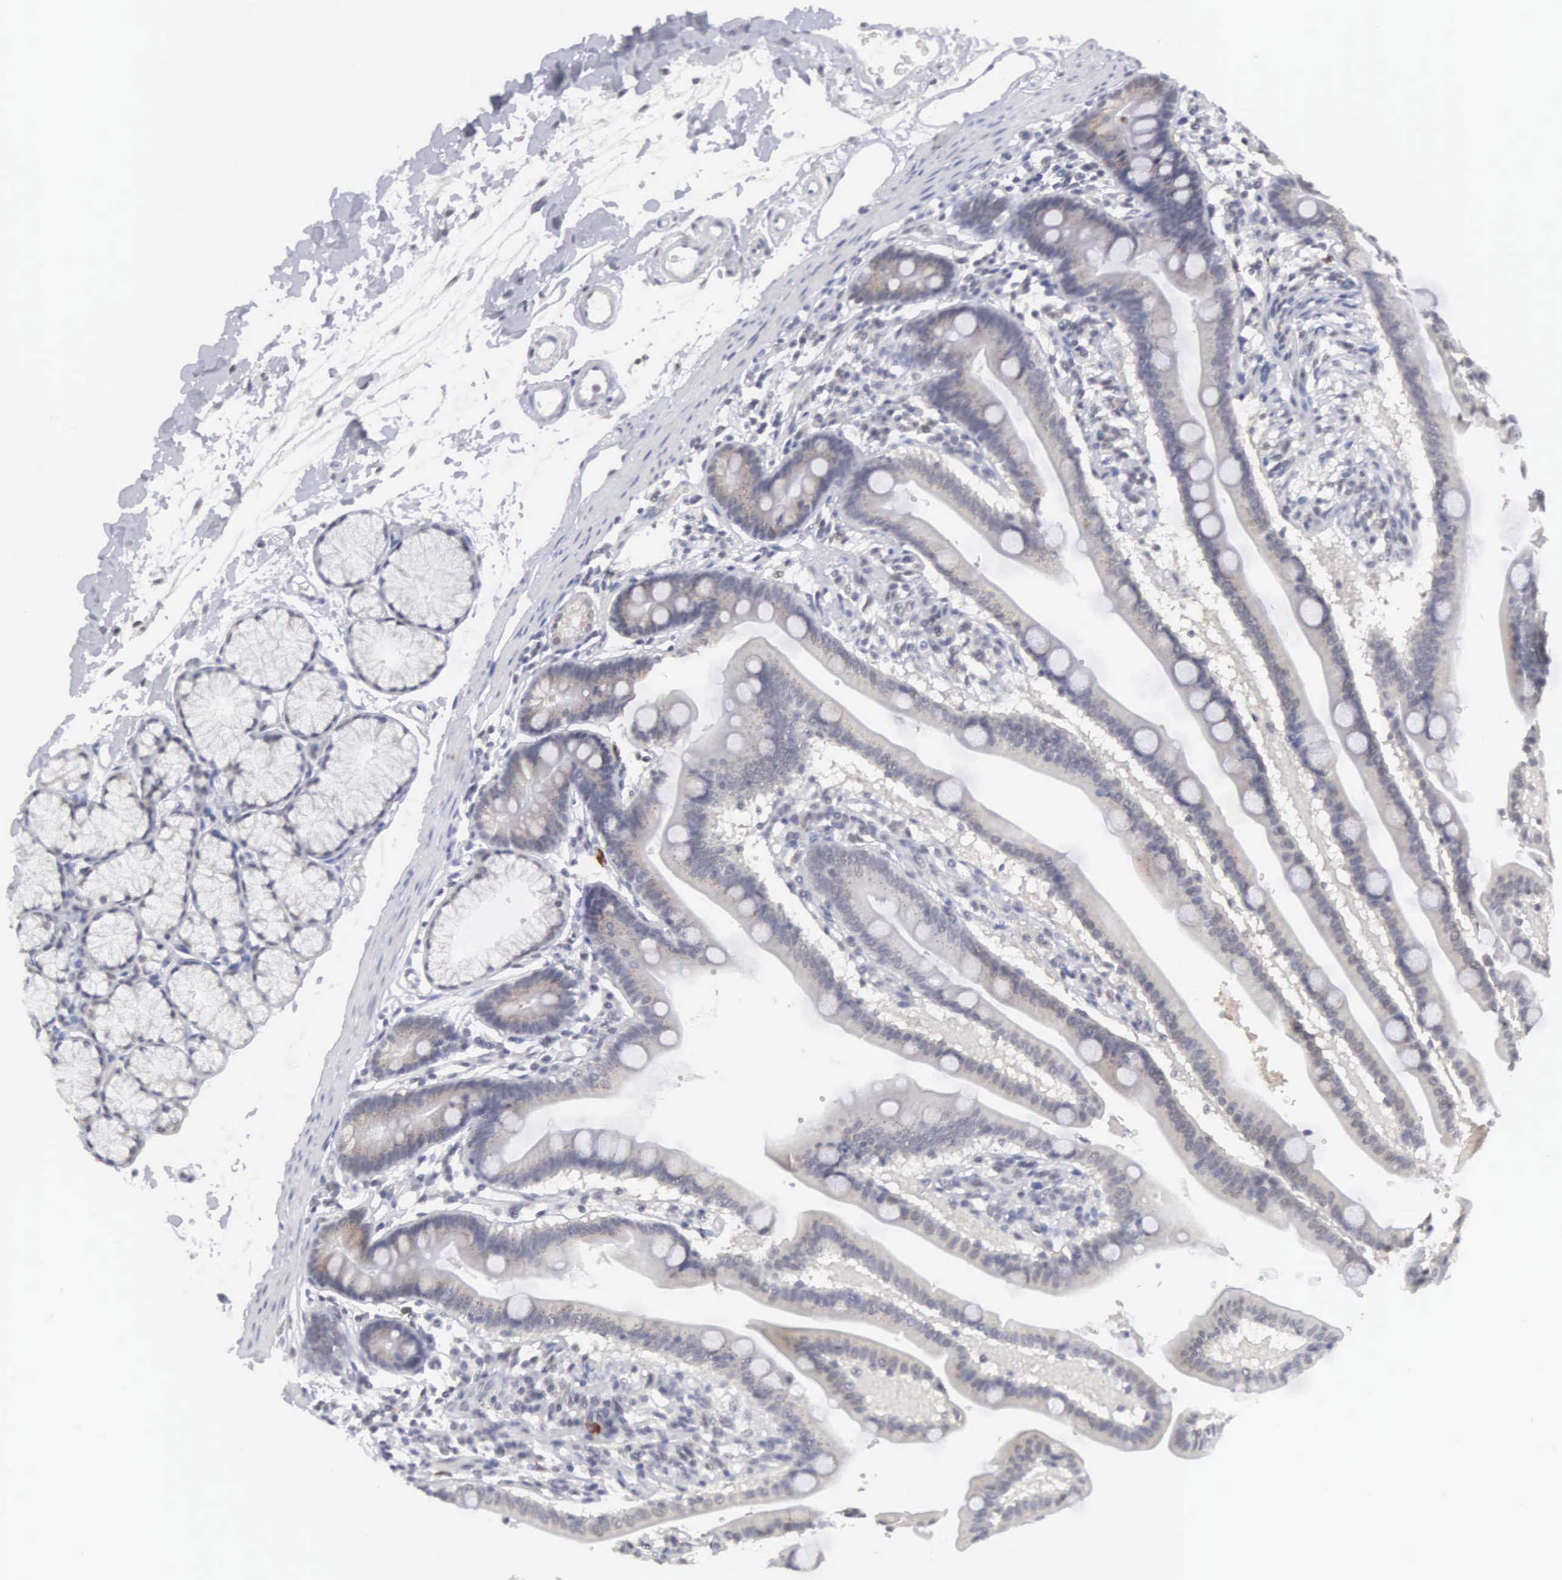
{"staining": {"intensity": "weak", "quantity": "25%-75%", "location": "cytoplasmic/membranous"}, "tissue": "duodenum", "cell_type": "Glandular cells", "image_type": "normal", "snomed": [{"axis": "morphology", "description": "Normal tissue, NOS"}, {"axis": "topography", "description": "Duodenum"}], "caption": "Immunohistochemical staining of normal duodenum reveals 25%-75% levels of weak cytoplasmic/membranous protein staining in about 25%-75% of glandular cells.", "gene": "MNAT1", "patient": {"sex": "female", "age": 77}}